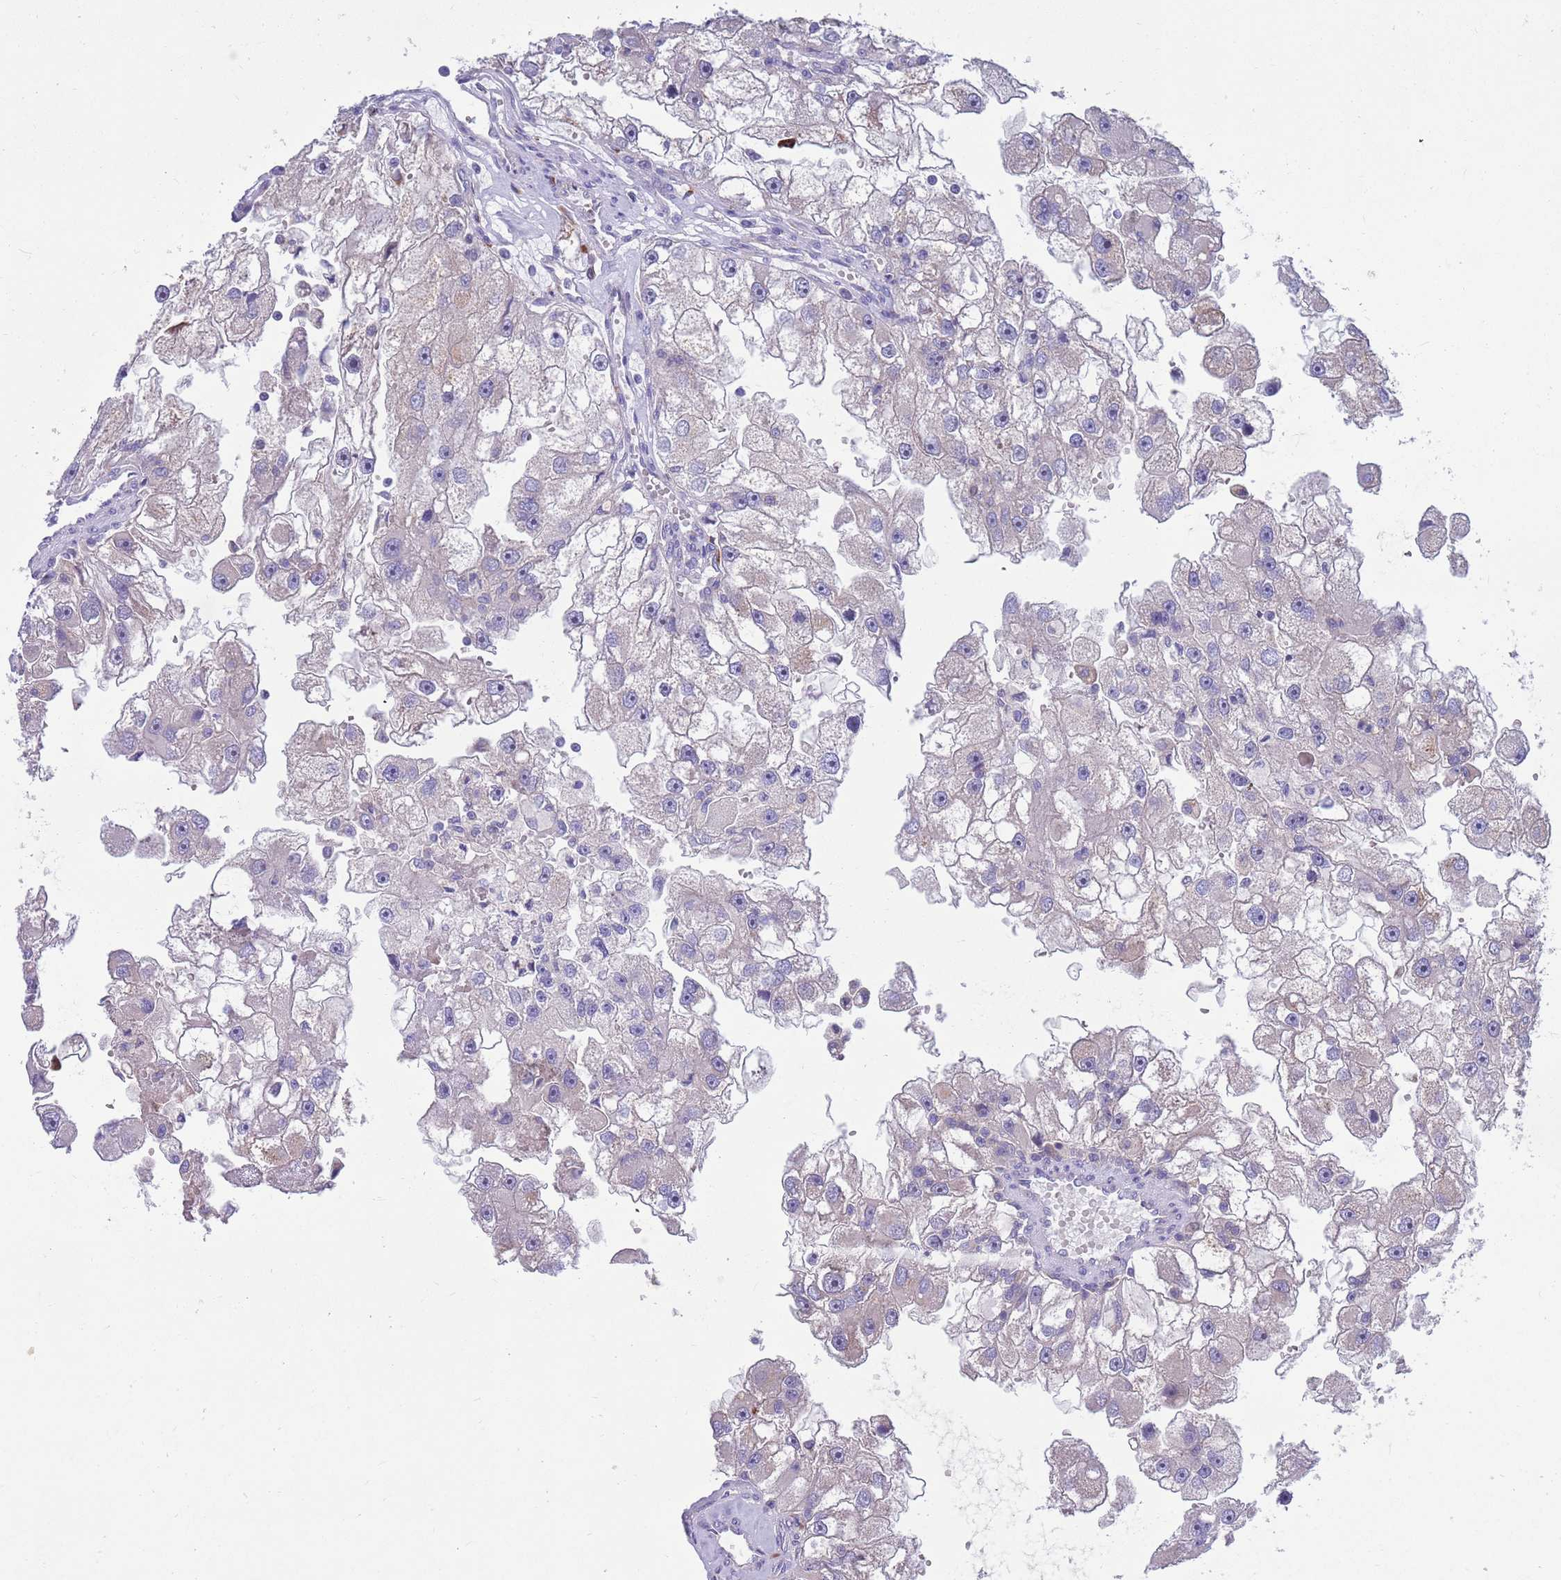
{"staining": {"intensity": "negative", "quantity": "none", "location": "none"}, "tissue": "renal cancer", "cell_type": "Tumor cells", "image_type": "cancer", "snomed": [{"axis": "morphology", "description": "Adenocarcinoma, NOS"}, {"axis": "topography", "description": "Kidney"}], "caption": "A histopathology image of renal adenocarcinoma stained for a protein displays no brown staining in tumor cells. (DAB immunohistochemistry (IHC) visualized using brightfield microscopy, high magnification).", "gene": "KLHL29", "patient": {"sex": "male", "age": 63}}